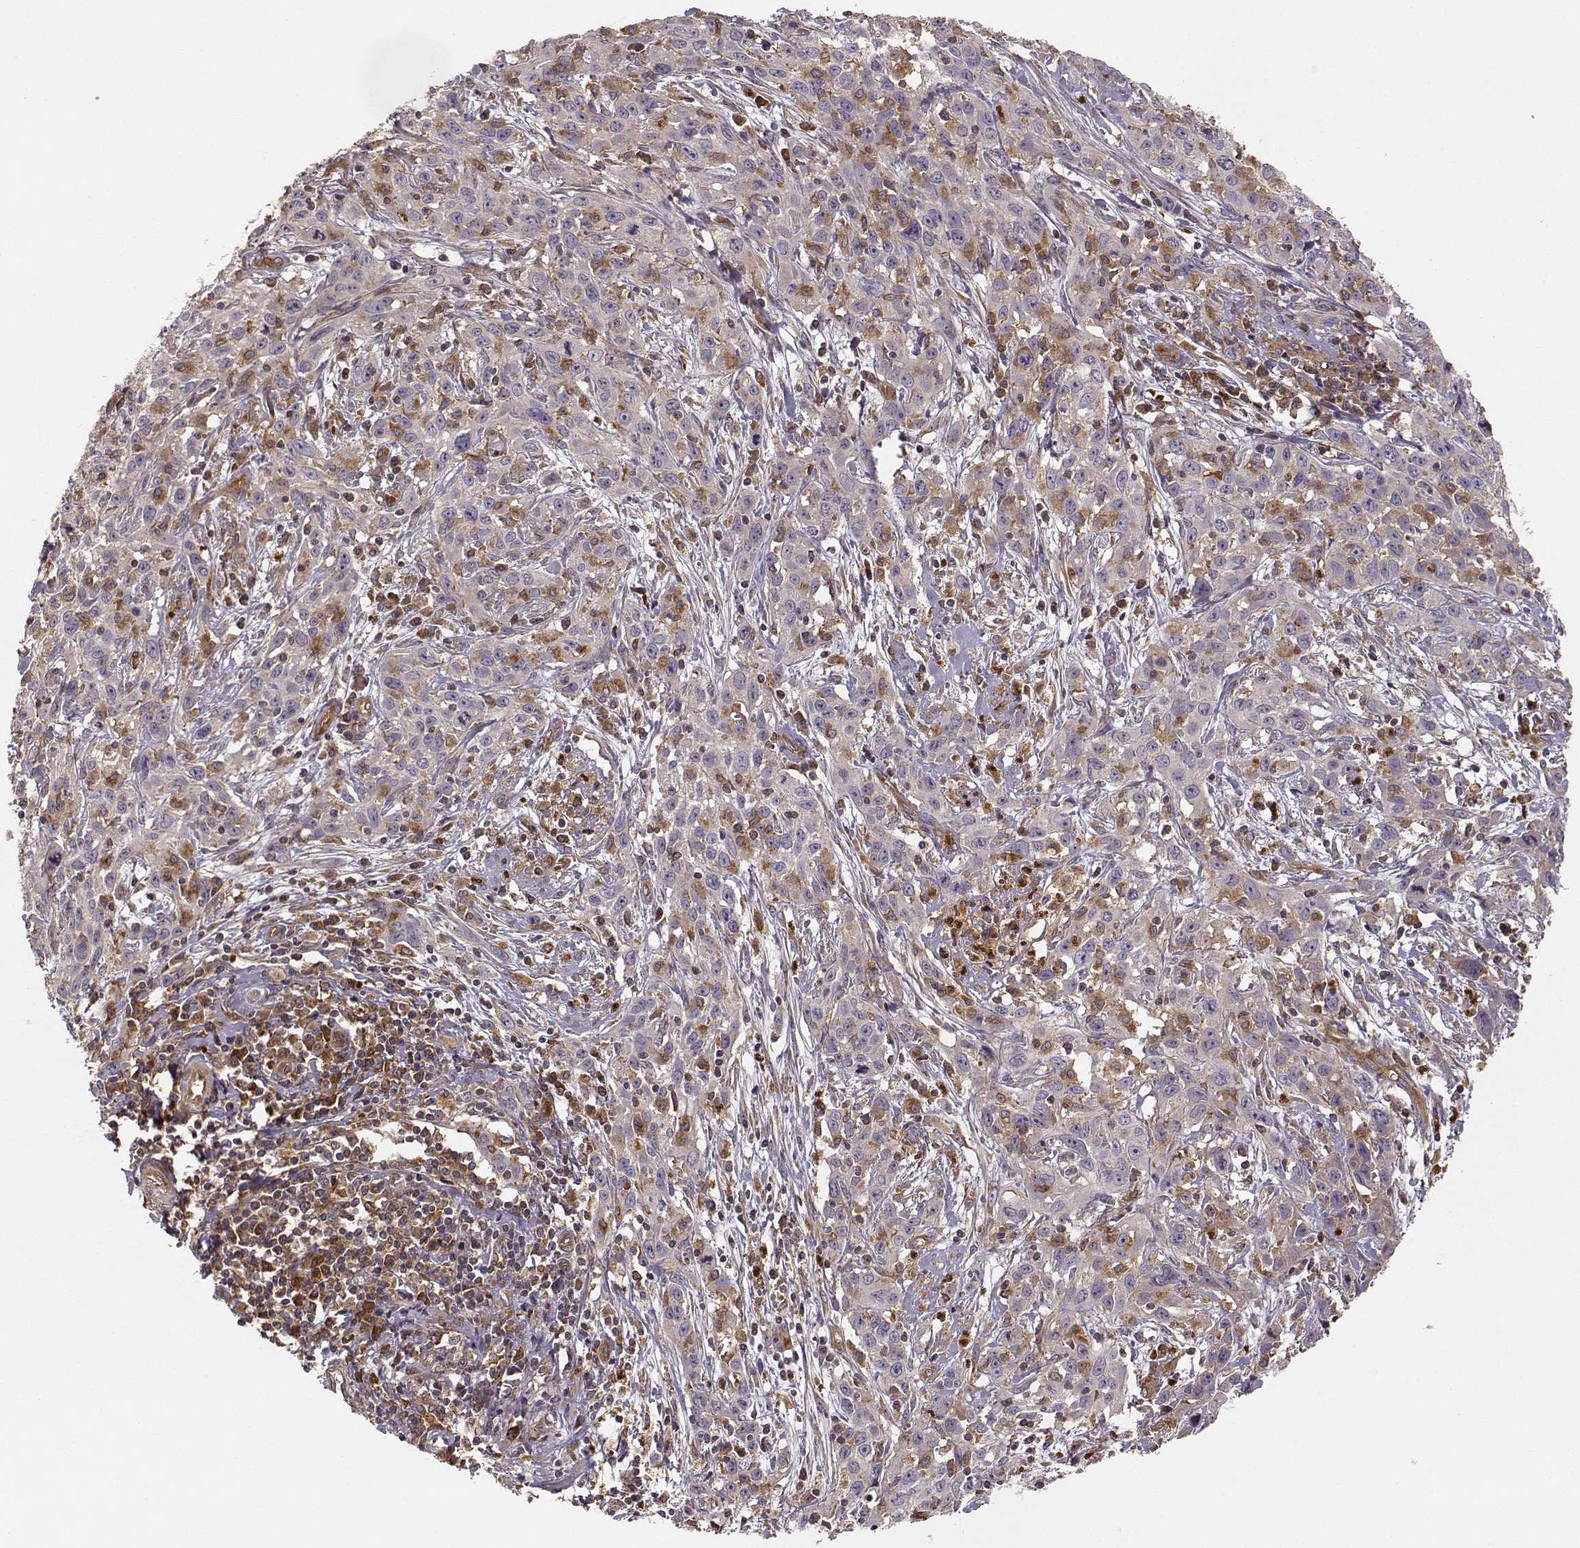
{"staining": {"intensity": "strong", "quantity": "<25%", "location": "cytoplasmic/membranous"}, "tissue": "cervical cancer", "cell_type": "Tumor cells", "image_type": "cancer", "snomed": [{"axis": "morphology", "description": "Squamous cell carcinoma, NOS"}, {"axis": "topography", "description": "Cervix"}], "caption": "Immunohistochemistry (DAB) staining of human cervical cancer demonstrates strong cytoplasmic/membranous protein staining in approximately <25% of tumor cells.", "gene": "ARHGEF2", "patient": {"sex": "female", "age": 38}}